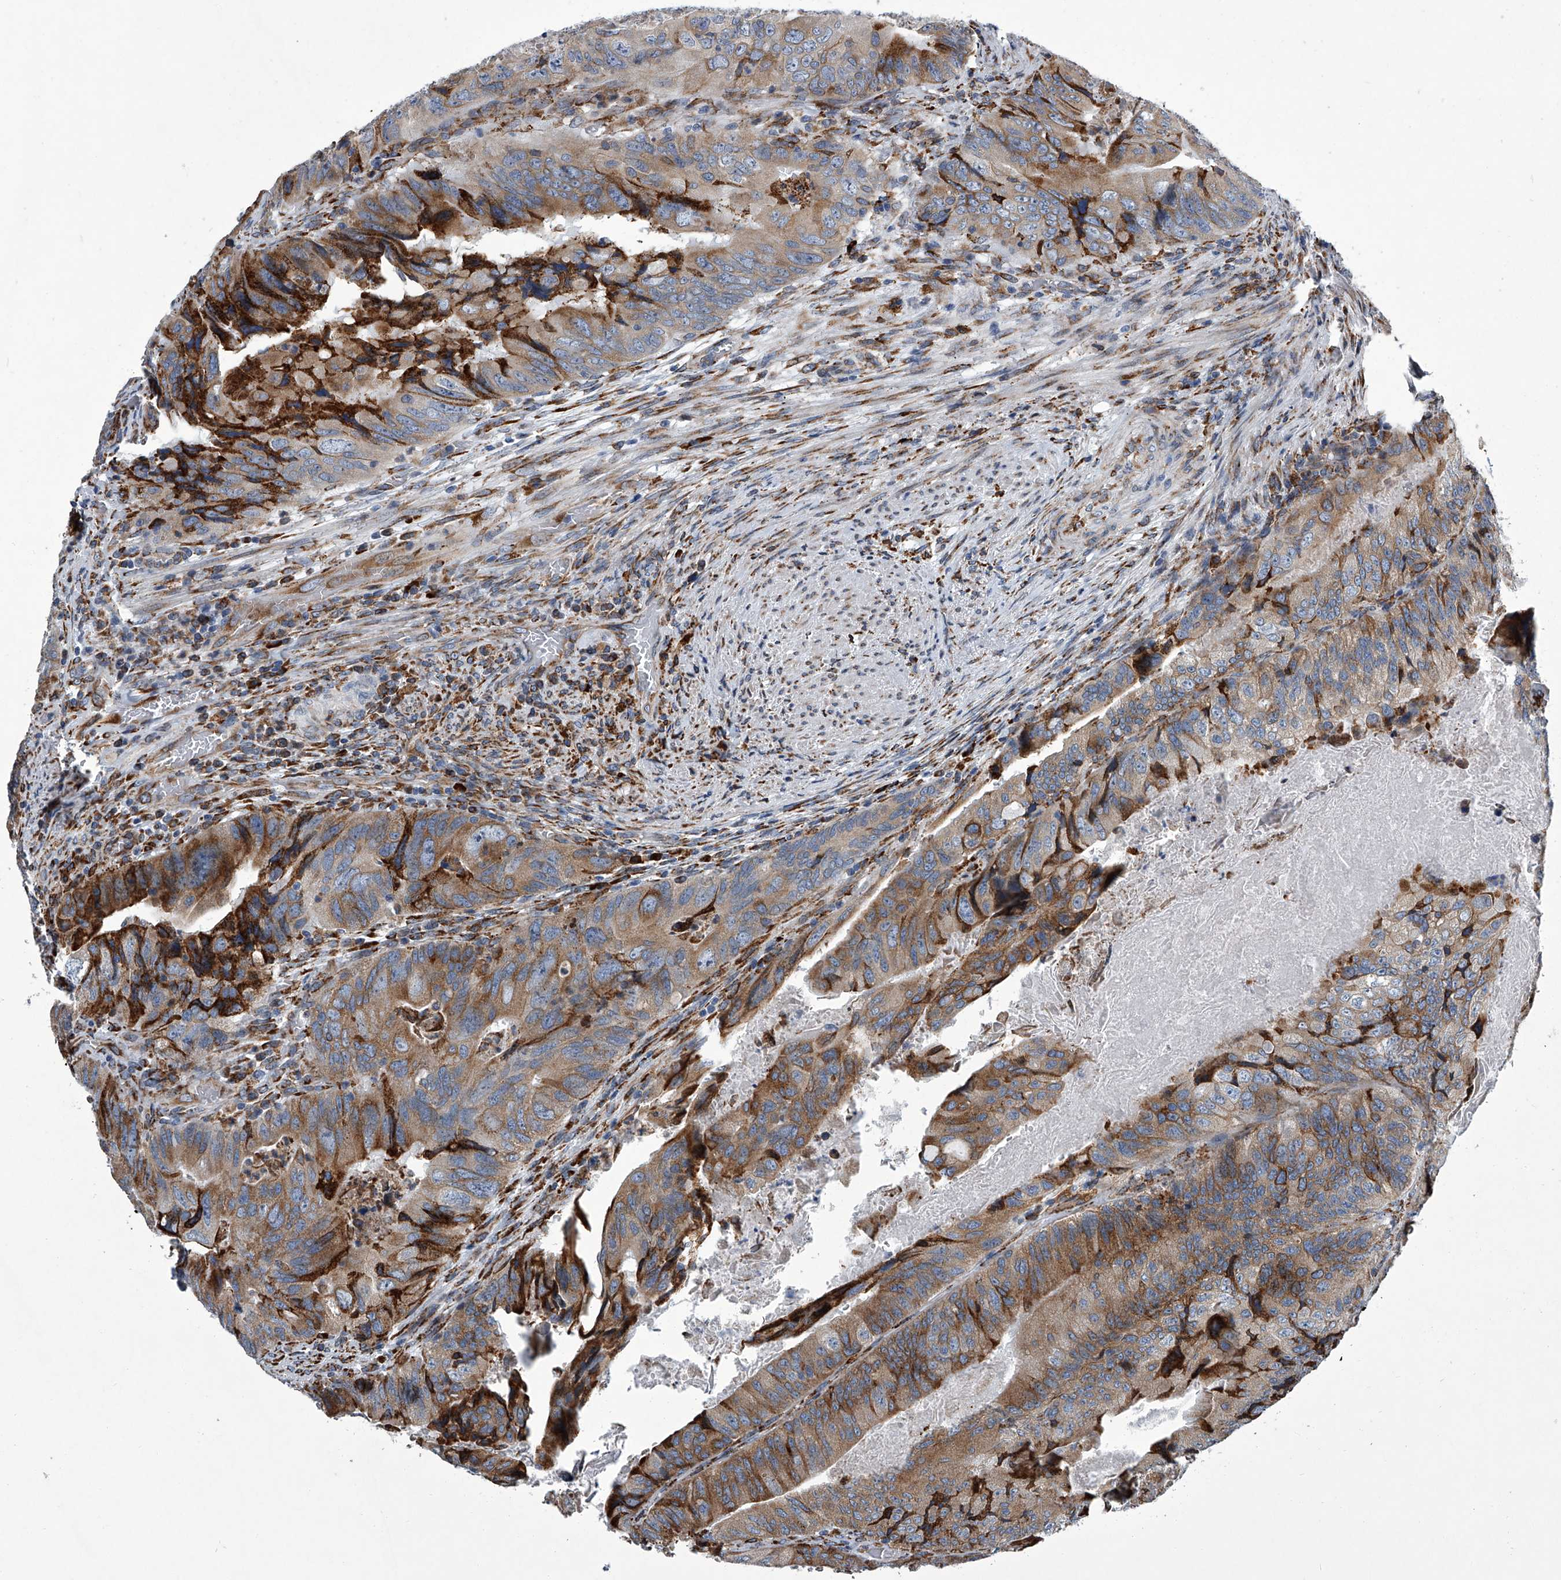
{"staining": {"intensity": "moderate", "quantity": "25%-75%", "location": "cytoplasmic/membranous"}, "tissue": "colorectal cancer", "cell_type": "Tumor cells", "image_type": "cancer", "snomed": [{"axis": "morphology", "description": "Adenocarcinoma, NOS"}, {"axis": "topography", "description": "Rectum"}], "caption": "A brown stain highlights moderate cytoplasmic/membranous expression of a protein in adenocarcinoma (colorectal) tumor cells.", "gene": "TMEM63C", "patient": {"sex": "male", "age": 63}}